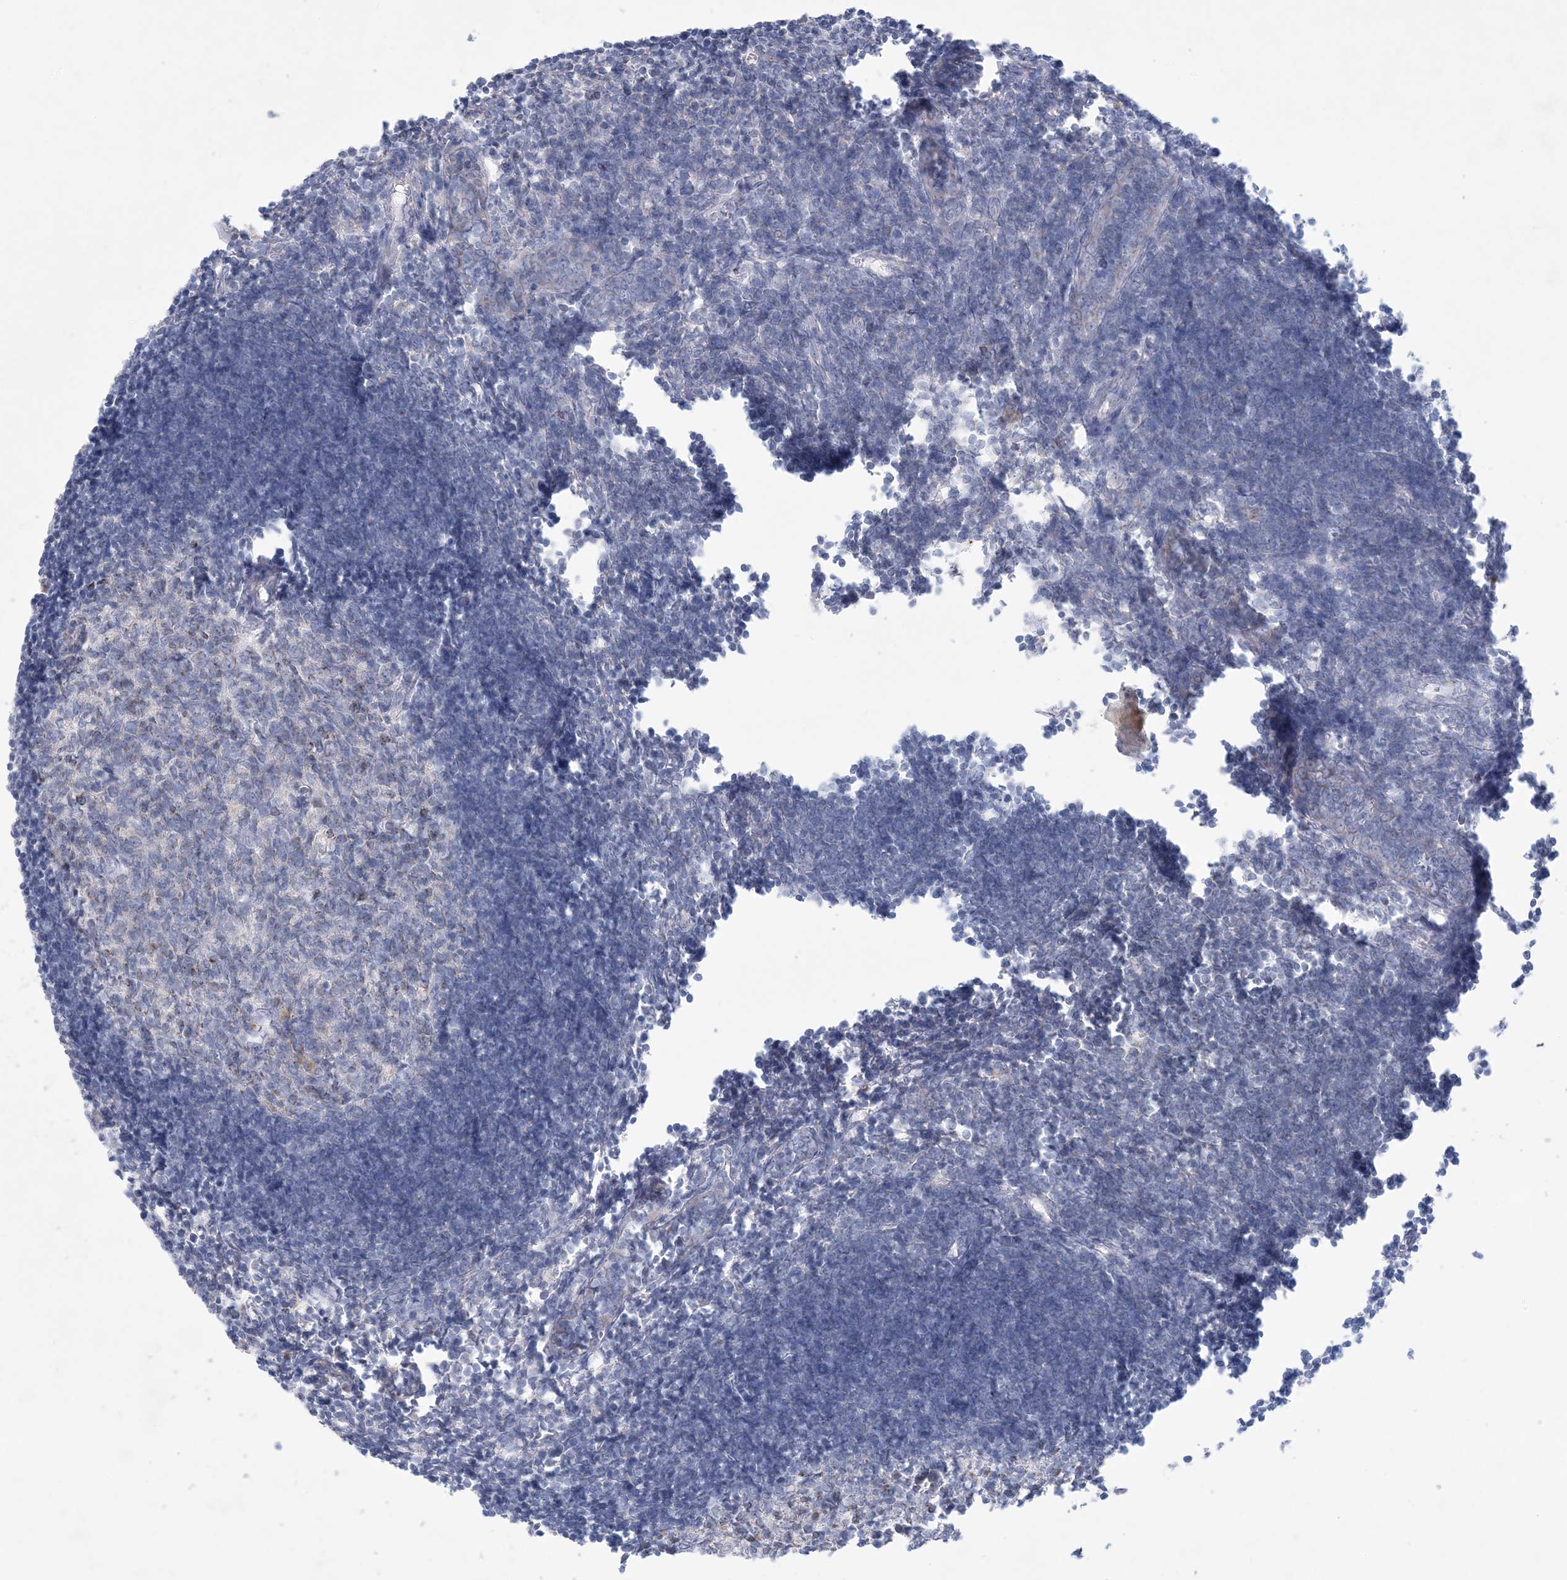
{"staining": {"intensity": "negative", "quantity": "none", "location": "none"}, "tissue": "lymph node", "cell_type": "Germinal center cells", "image_type": "normal", "snomed": [{"axis": "morphology", "description": "Normal tissue, NOS"}, {"axis": "morphology", "description": "Malignant melanoma, Metastatic site"}, {"axis": "topography", "description": "Lymph node"}], "caption": "An immunohistochemistry histopathology image of benign lymph node is shown. There is no staining in germinal center cells of lymph node.", "gene": "KCTD6", "patient": {"sex": "male", "age": 41}}